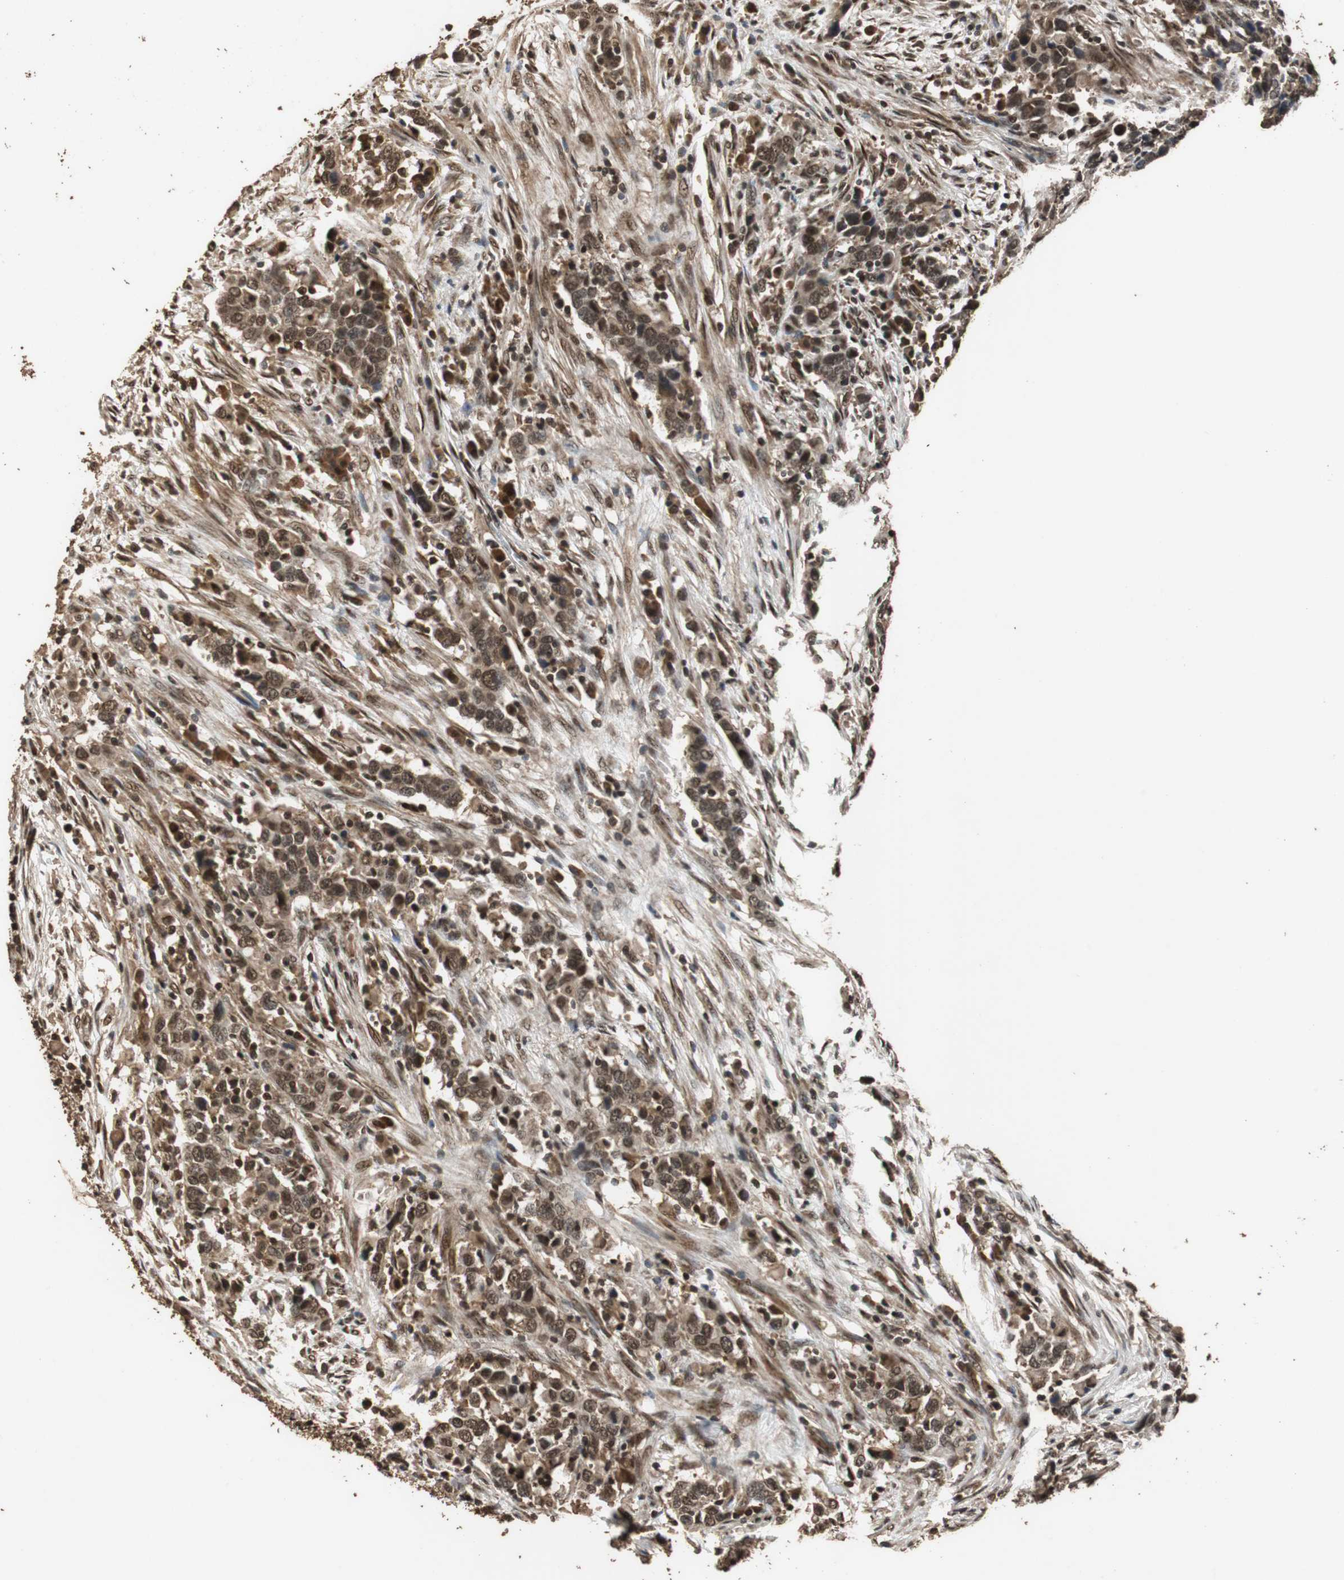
{"staining": {"intensity": "strong", "quantity": ">75%", "location": "cytoplasmic/membranous,nuclear"}, "tissue": "urothelial cancer", "cell_type": "Tumor cells", "image_type": "cancer", "snomed": [{"axis": "morphology", "description": "Urothelial carcinoma, High grade"}, {"axis": "topography", "description": "Urinary bladder"}], "caption": "Tumor cells reveal high levels of strong cytoplasmic/membranous and nuclear positivity in about >75% of cells in human high-grade urothelial carcinoma.", "gene": "ZNF18", "patient": {"sex": "male", "age": 61}}